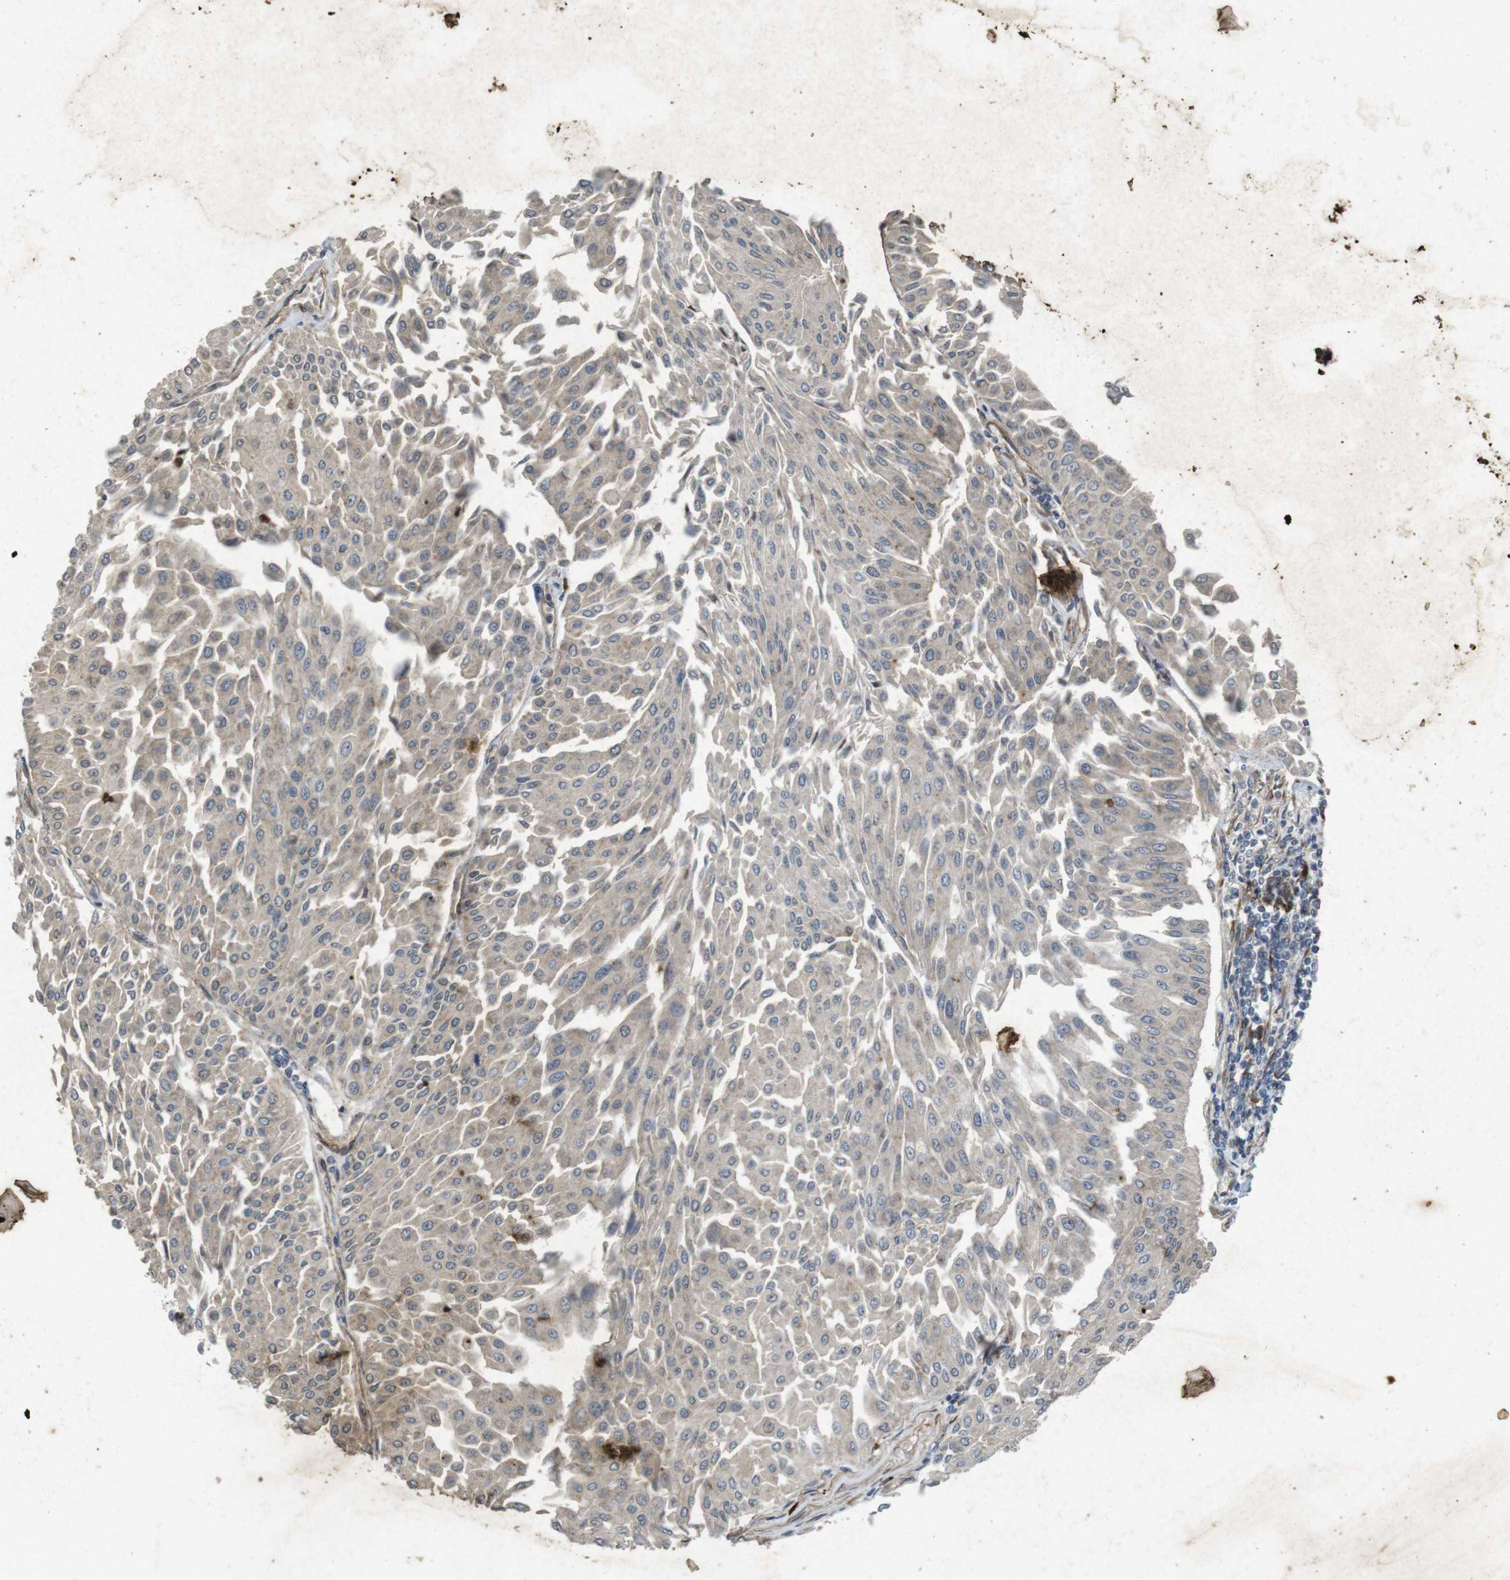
{"staining": {"intensity": "weak", "quantity": ">75%", "location": "cytoplasmic/membranous"}, "tissue": "urothelial cancer", "cell_type": "Tumor cells", "image_type": "cancer", "snomed": [{"axis": "morphology", "description": "Urothelial carcinoma, Low grade"}, {"axis": "topography", "description": "Urinary bladder"}], "caption": "Protein expression analysis of urothelial carcinoma (low-grade) exhibits weak cytoplasmic/membranous staining in approximately >75% of tumor cells.", "gene": "FLCN", "patient": {"sex": "male", "age": 67}}